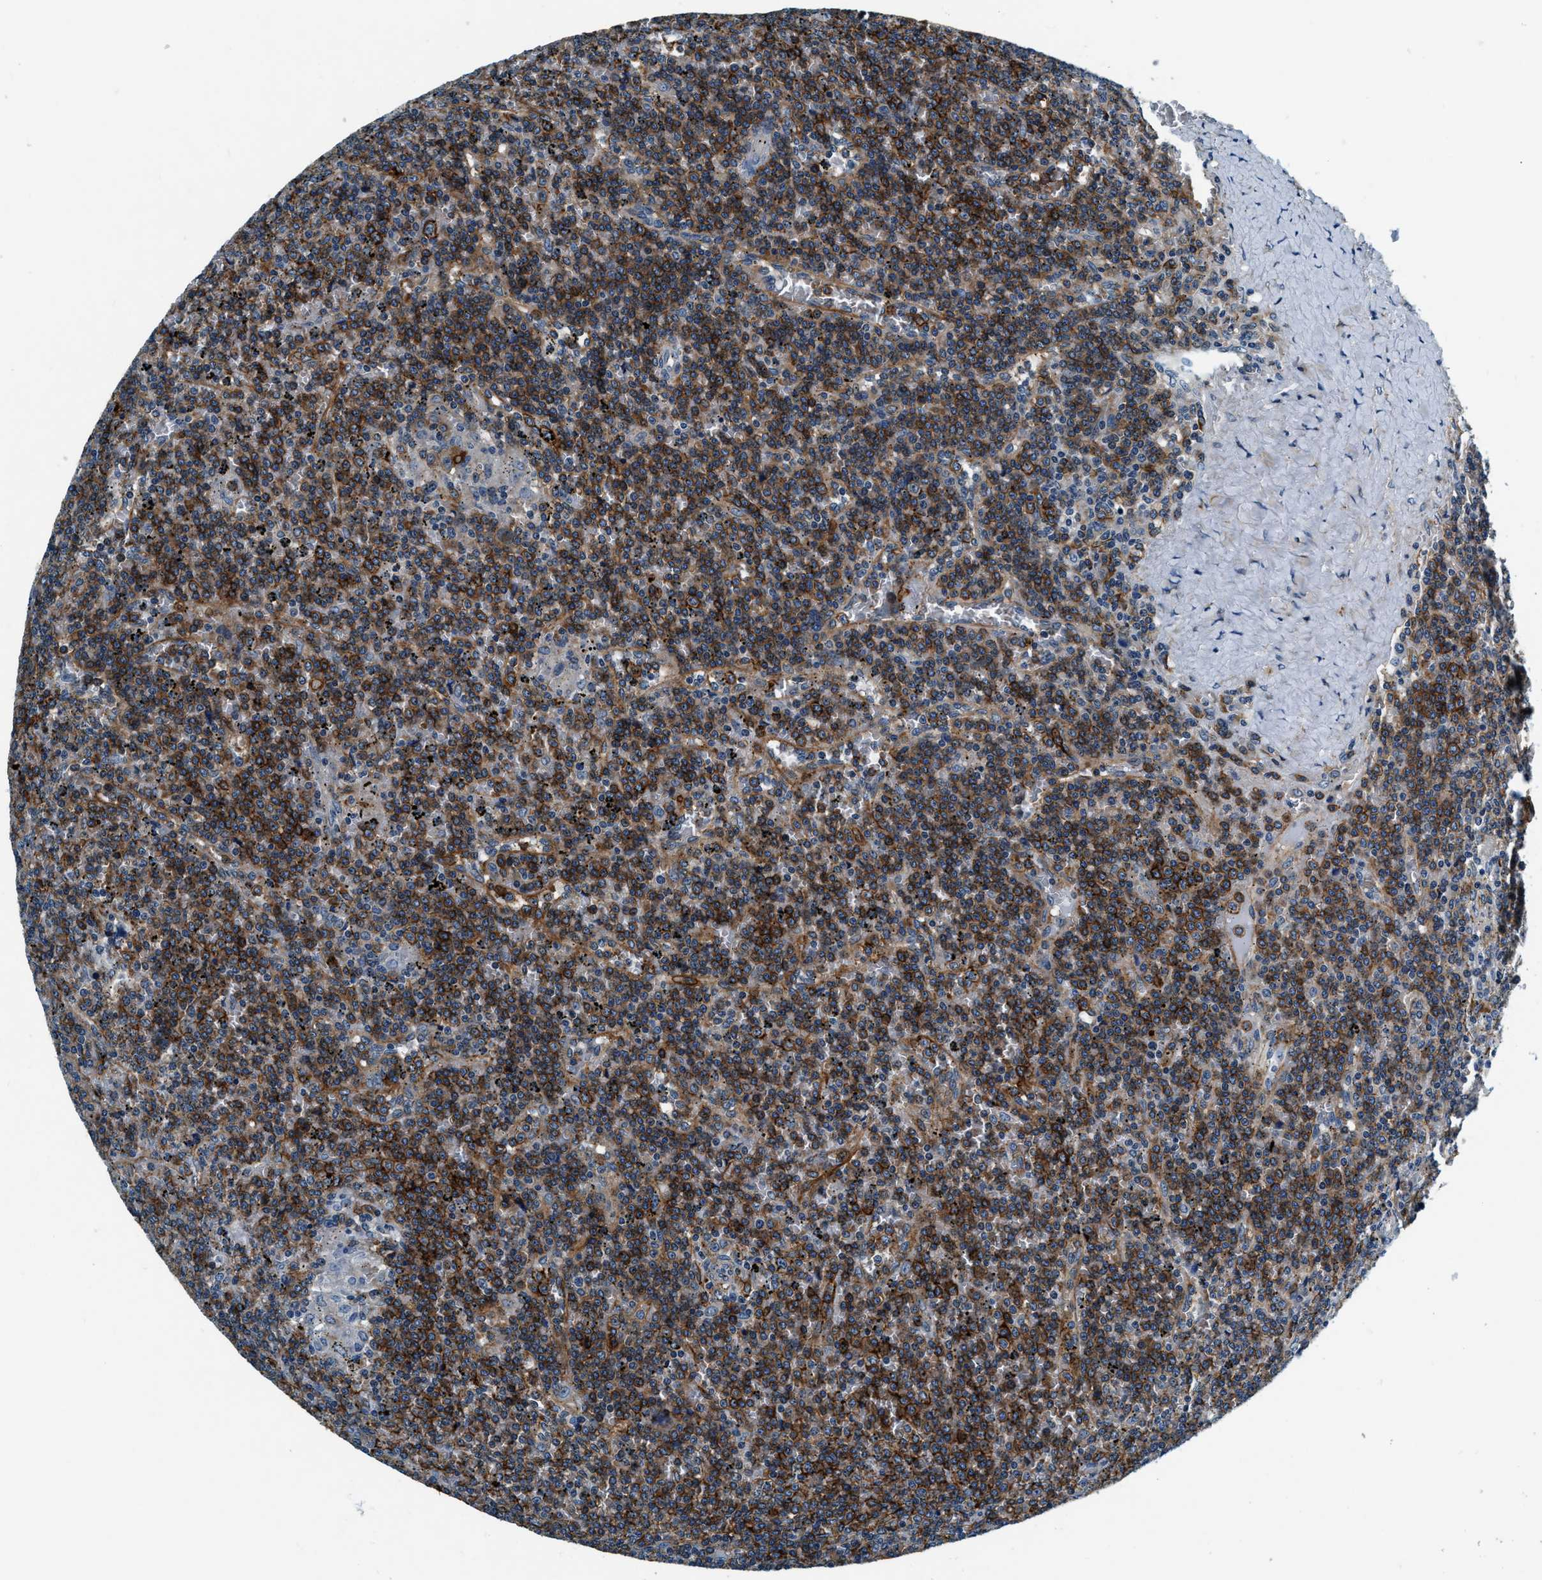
{"staining": {"intensity": "strong", "quantity": ">75%", "location": "cytoplasmic/membranous"}, "tissue": "lymphoma", "cell_type": "Tumor cells", "image_type": "cancer", "snomed": [{"axis": "morphology", "description": "Malignant lymphoma, non-Hodgkin's type, Low grade"}, {"axis": "topography", "description": "Spleen"}], "caption": "This micrograph shows lymphoma stained with immunohistochemistry (IHC) to label a protein in brown. The cytoplasmic/membranous of tumor cells show strong positivity for the protein. Nuclei are counter-stained blue.", "gene": "C2orf66", "patient": {"sex": "female", "age": 19}}